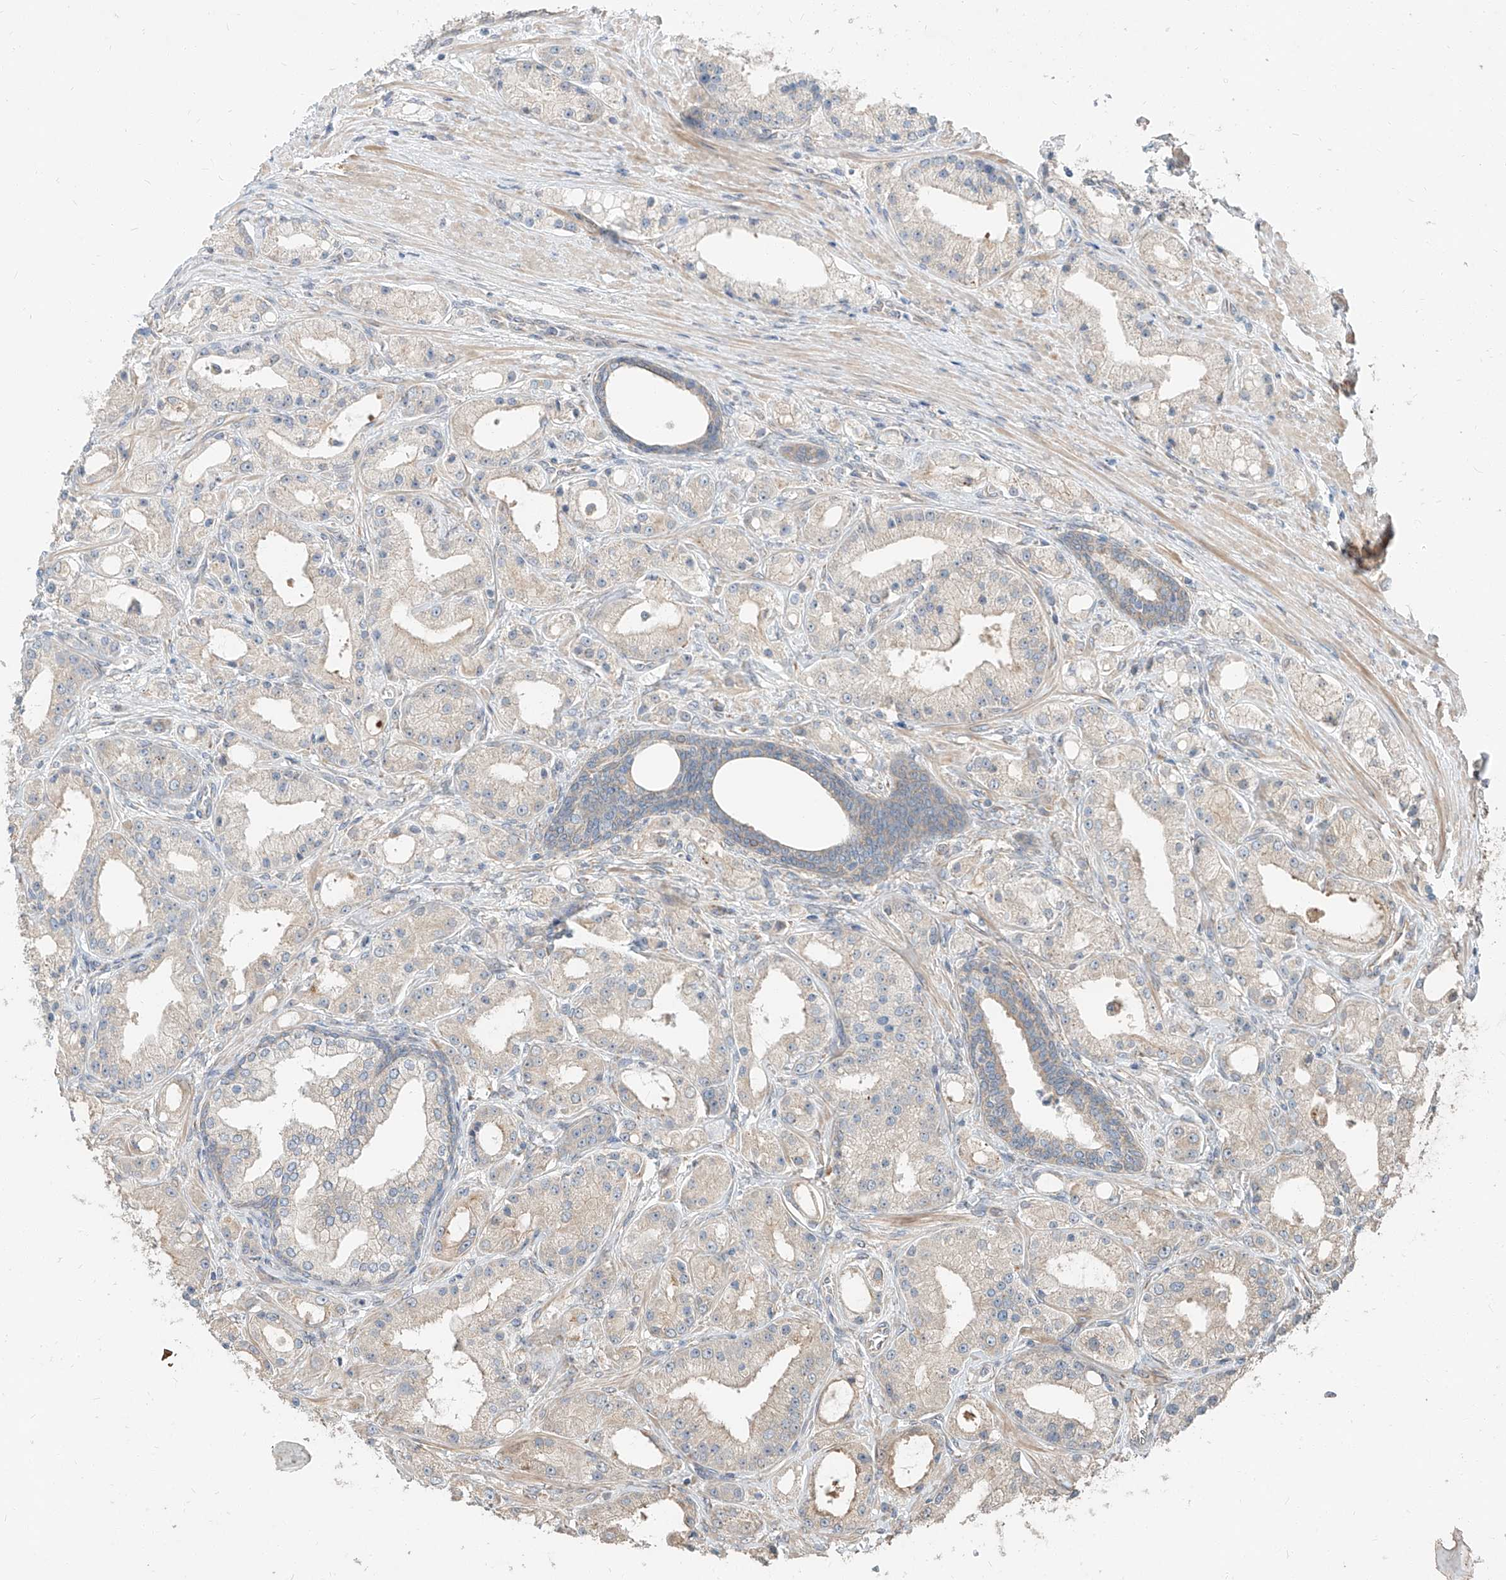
{"staining": {"intensity": "negative", "quantity": "none", "location": "none"}, "tissue": "prostate cancer", "cell_type": "Tumor cells", "image_type": "cancer", "snomed": [{"axis": "morphology", "description": "Adenocarcinoma, Low grade"}, {"axis": "topography", "description": "Prostate"}], "caption": "Micrograph shows no protein positivity in tumor cells of prostate adenocarcinoma (low-grade) tissue.", "gene": "STX19", "patient": {"sex": "male", "age": 67}}